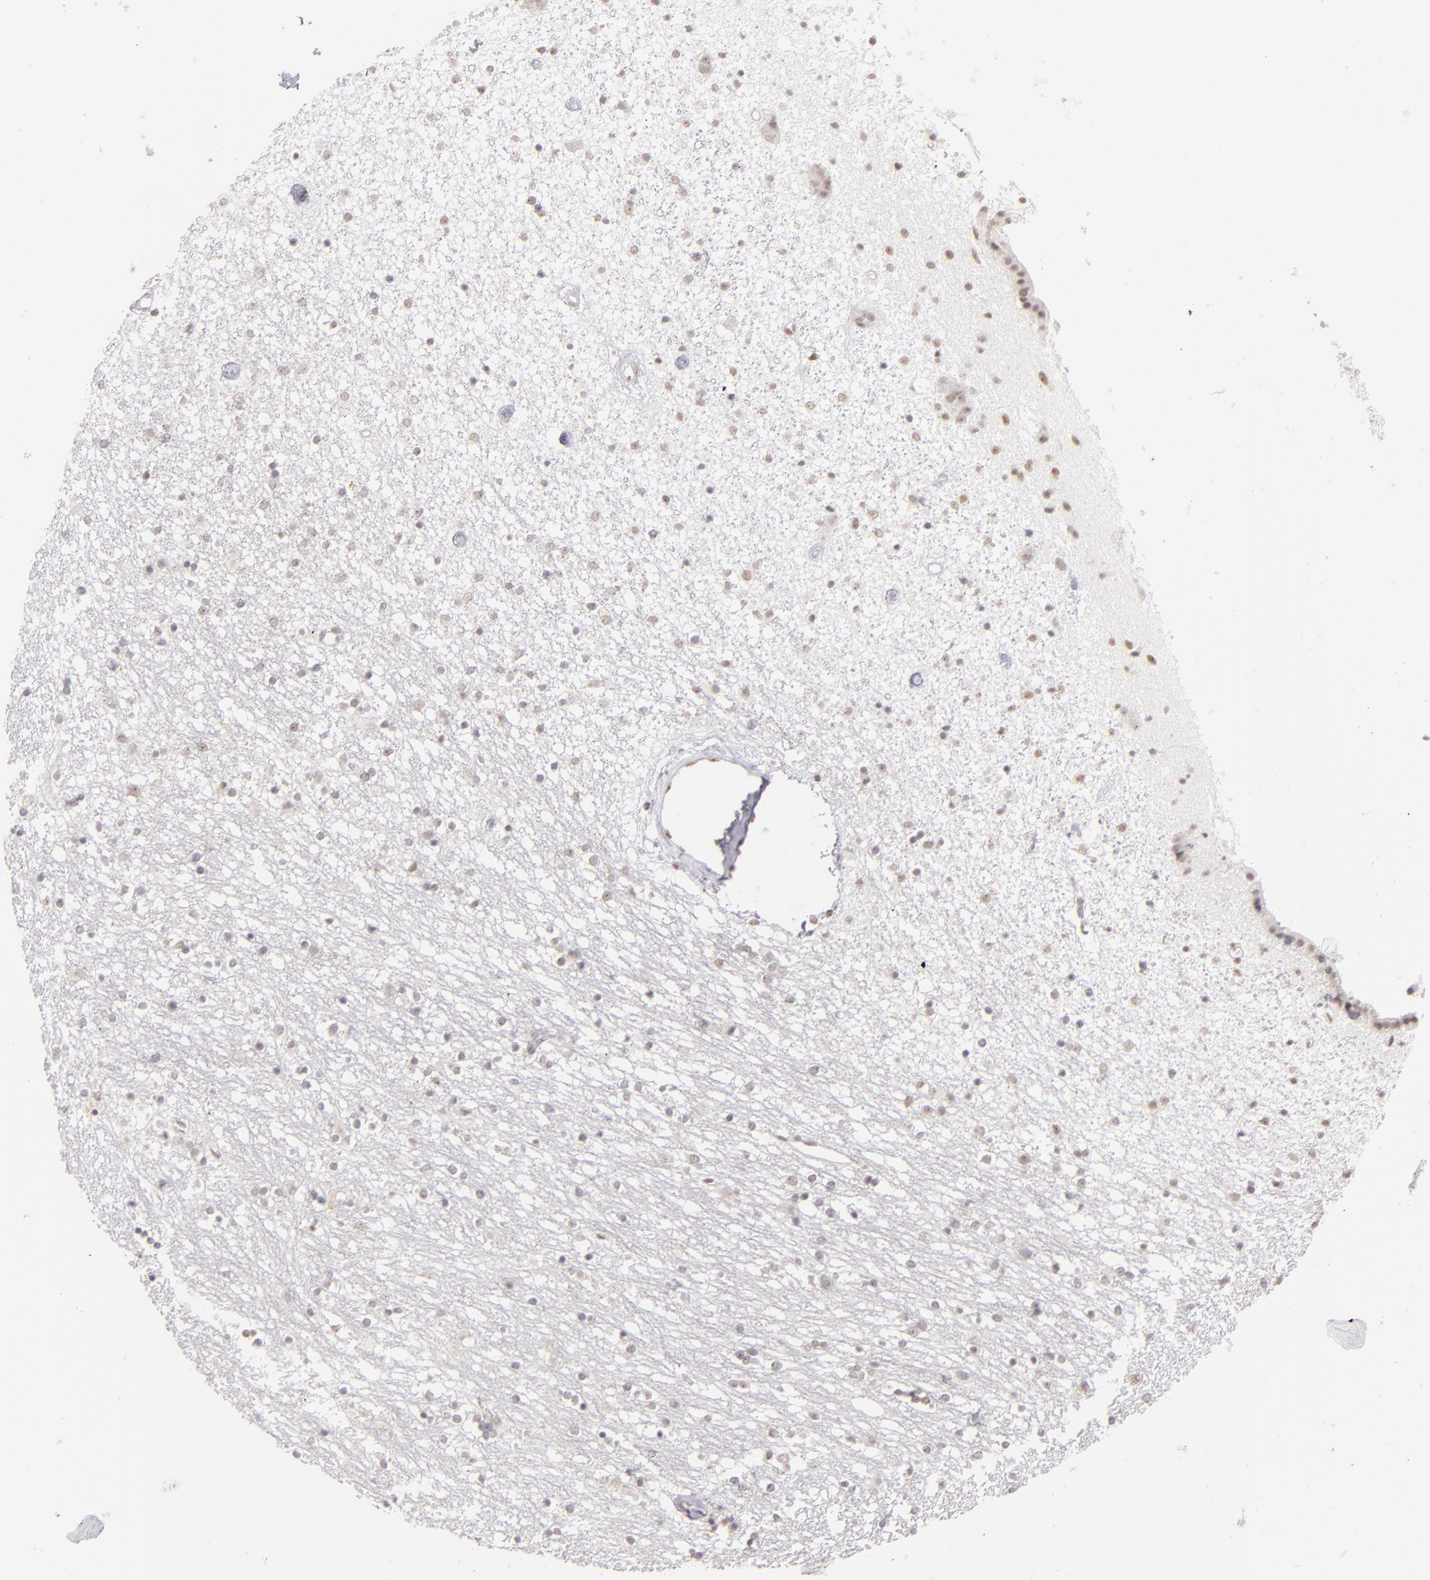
{"staining": {"intensity": "weak", "quantity": "<25%", "location": "nuclear"}, "tissue": "caudate", "cell_type": "Glial cells", "image_type": "normal", "snomed": [{"axis": "morphology", "description": "Normal tissue, NOS"}, {"axis": "topography", "description": "Lateral ventricle wall"}], "caption": "Immunohistochemistry (IHC) of benign caudate exhibits no expression in glial cells. (Brightfield microscopy of DAB (3,3'-diaminobenzidine) immunohistochemistry at high magnification).", "gene": "DAXX", "patient": {"sex": "female", "age": 54}}